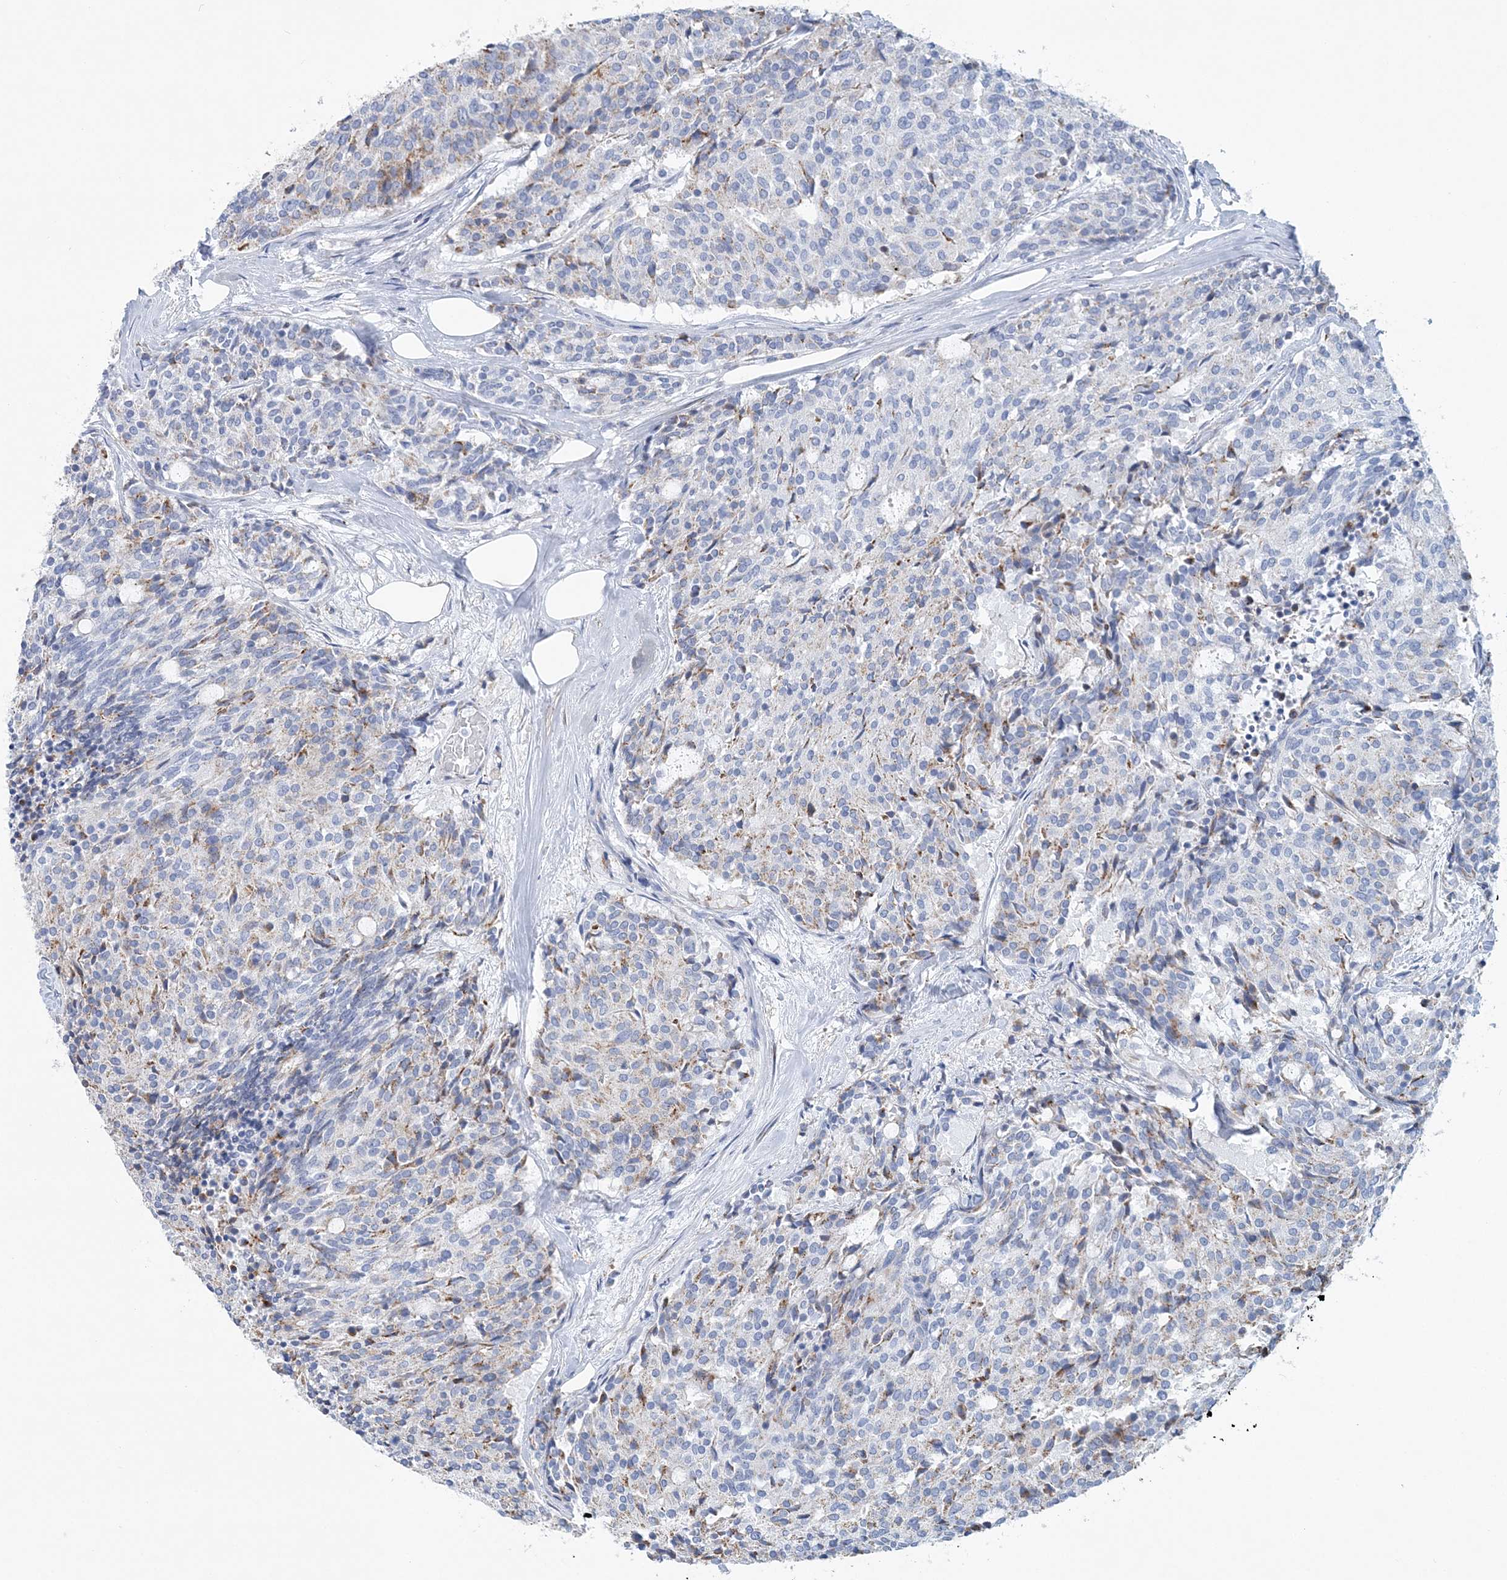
{"staining": {"intensity": "weak", "quantity": "25%-75%", "location": "cytoplasmic/membranous"}, "tissue": "carcinoid", "cell_type": "Tumor cells", "image_type": "cancer", "snomed": [{"axis": "morphology", "description": "Carcinoid, malignant, NOS"}, {"axis": "topography", "description": "Pancreas"}], "caption": "The micrograph demonstrates a brown stain indicating the presence of a protein in the cytoplasmic/membranous of tumor cells in carcinoid. (IHC, brightfield microscopy, high magnification).", "gene": "NKX6-1", "patient": {"sex": "female", "age": 54}}